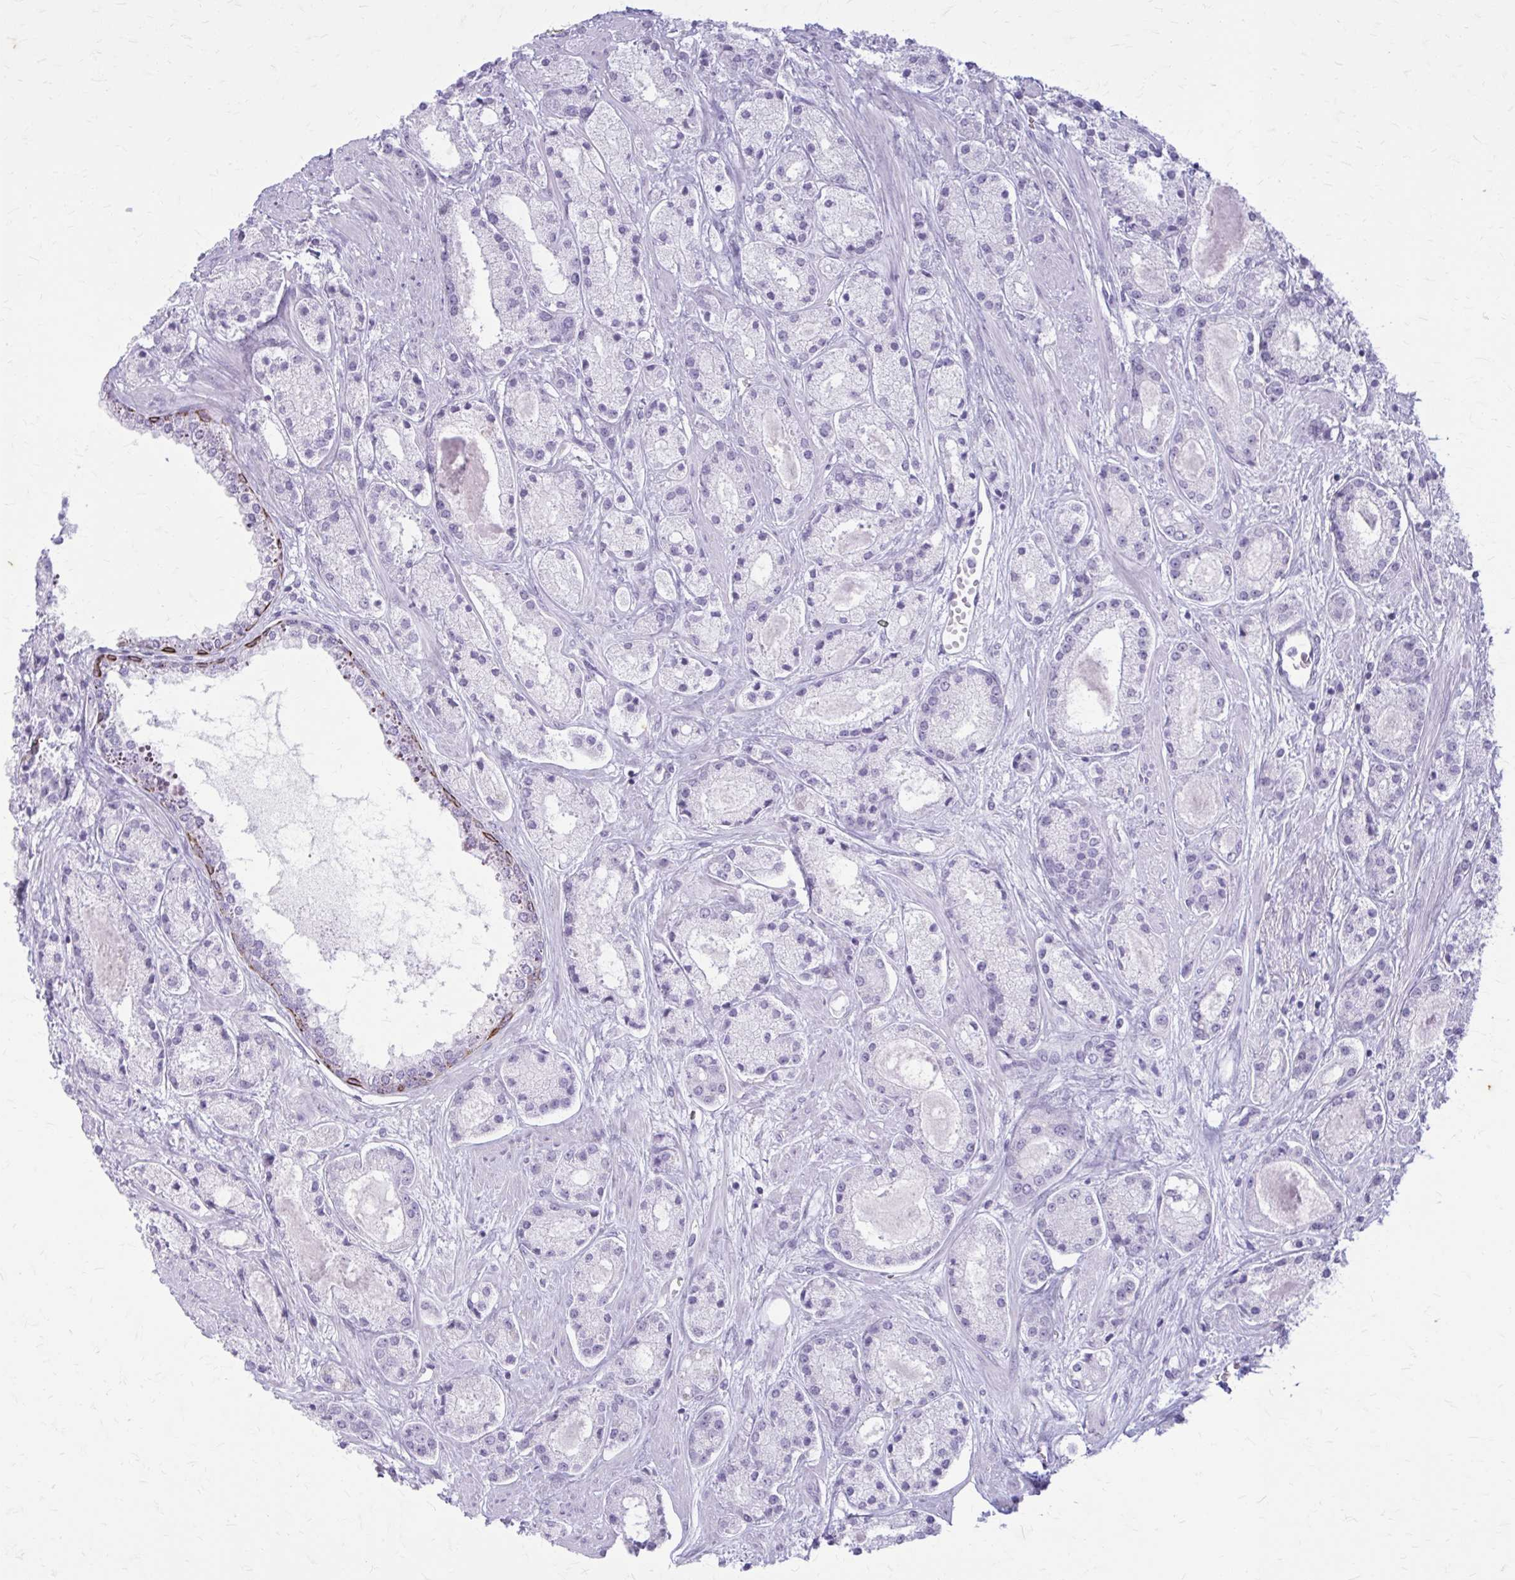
{"staining": {"intensity": "negative", "quantity": "none", "location": "none"}, "tissue": "prostate cancer", "cell_type": "Tumor cells", "image_type": "cancer", "snomed": [{"axis": "morphology", "description": "Adenocarcinoma, High grade"}, {"axis": "topography", "description": "Prostate"}], "caption": "This is a photomicrograph of immunohistochemistry staining of prostate cancer, which shows no staining in tumor cells. (Brightfield microscopy of DAB (3,3'-diaminobenzidine) immunohistochemistry (IHC) at high magnification).", "gene": "KRT5", "patient": {"sex": "male", "age": 67}}